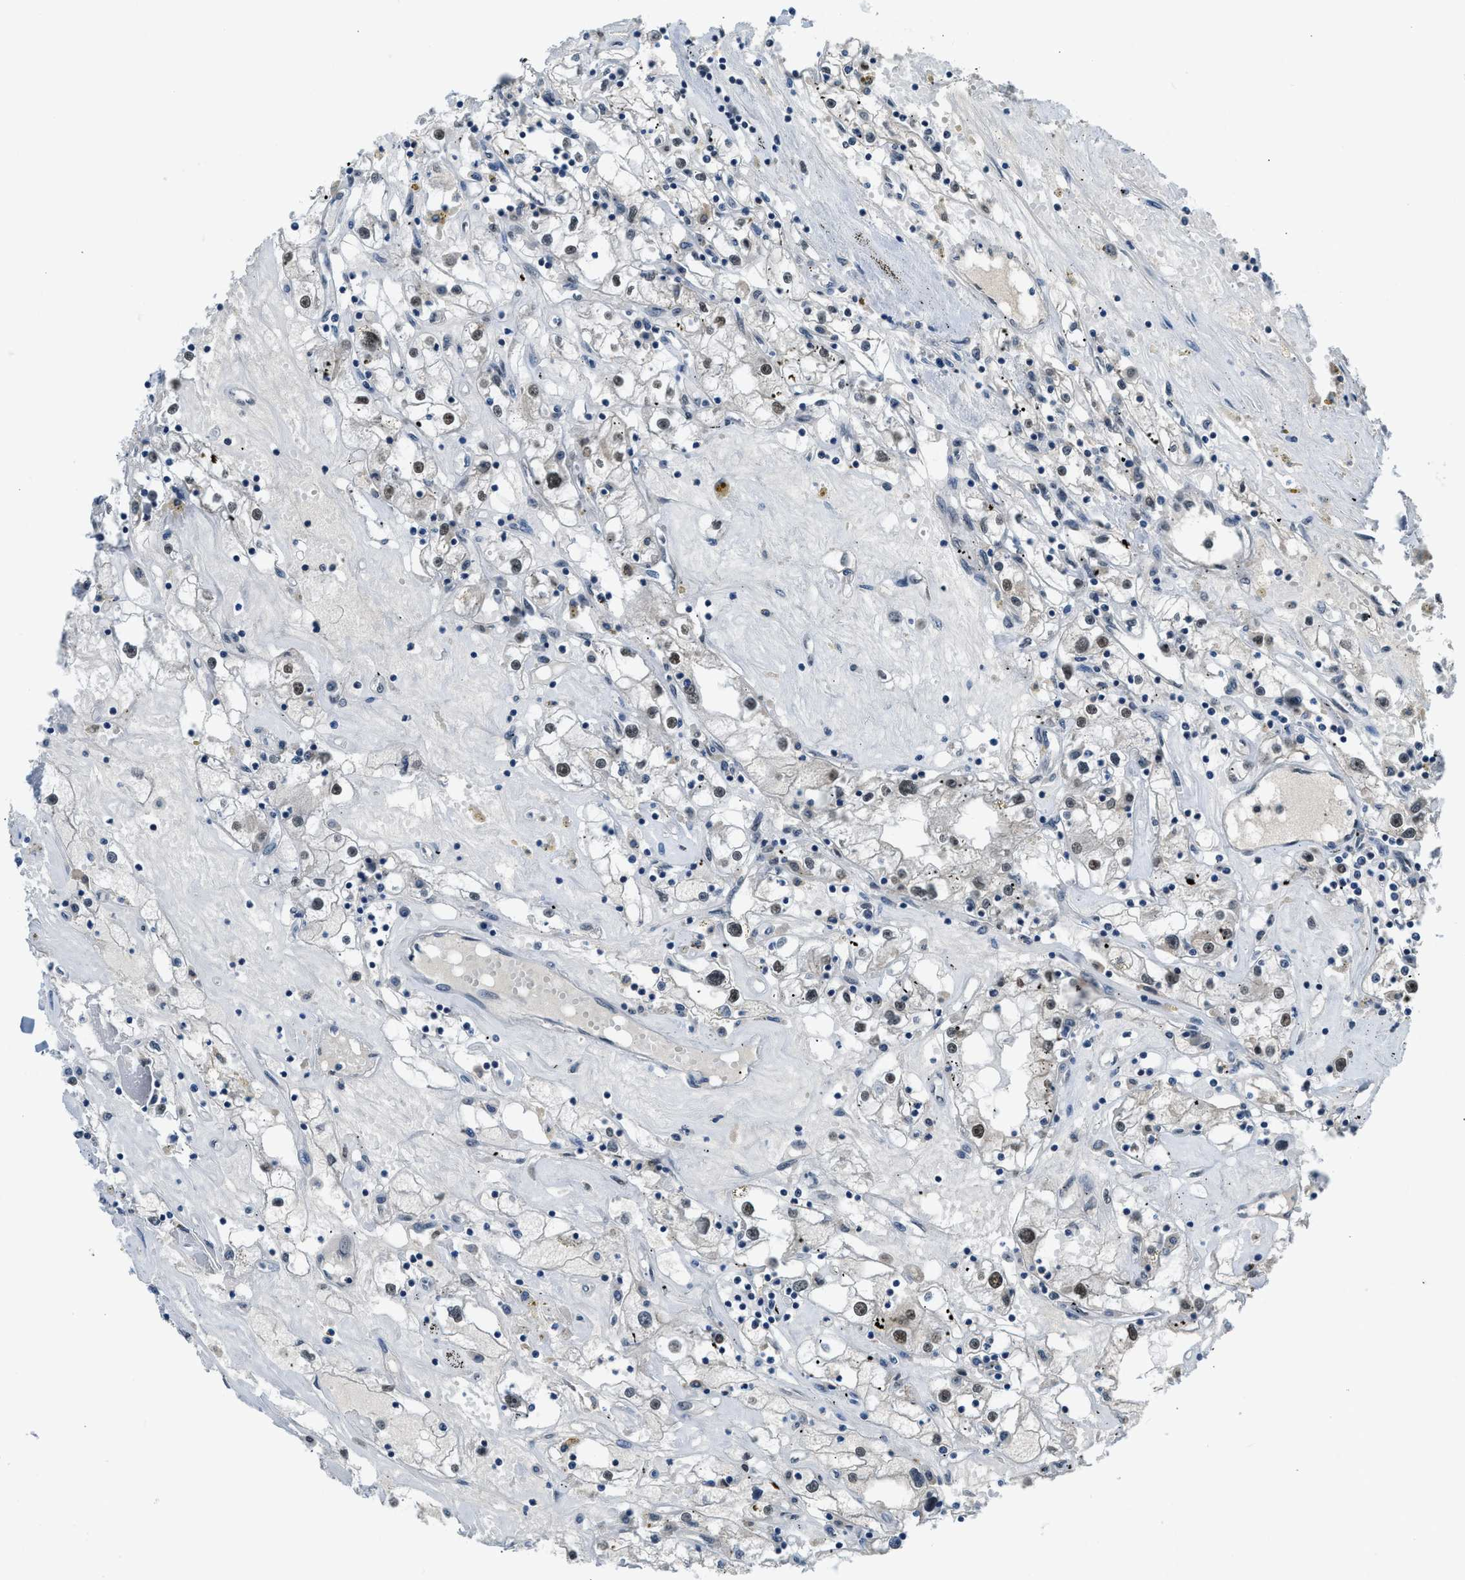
{"staining": {"intensity": "weak", "quantity": "<25%", "location": "nuclear"}, "tissue": "renal cancer", "cell_type": "Tumor cells", "image_type": "cancer", "snomed": [{"axis": "morphology", "description": "Adenocarcinoma, NOS"}, {"axis": "topography", "description": "Kidney"}], "caption": "Protein analysis of renal cancer exhibits no significant expression in tumor cells.", "gene": "ALX1", "patient": {"sex": "male", "age": 56}}